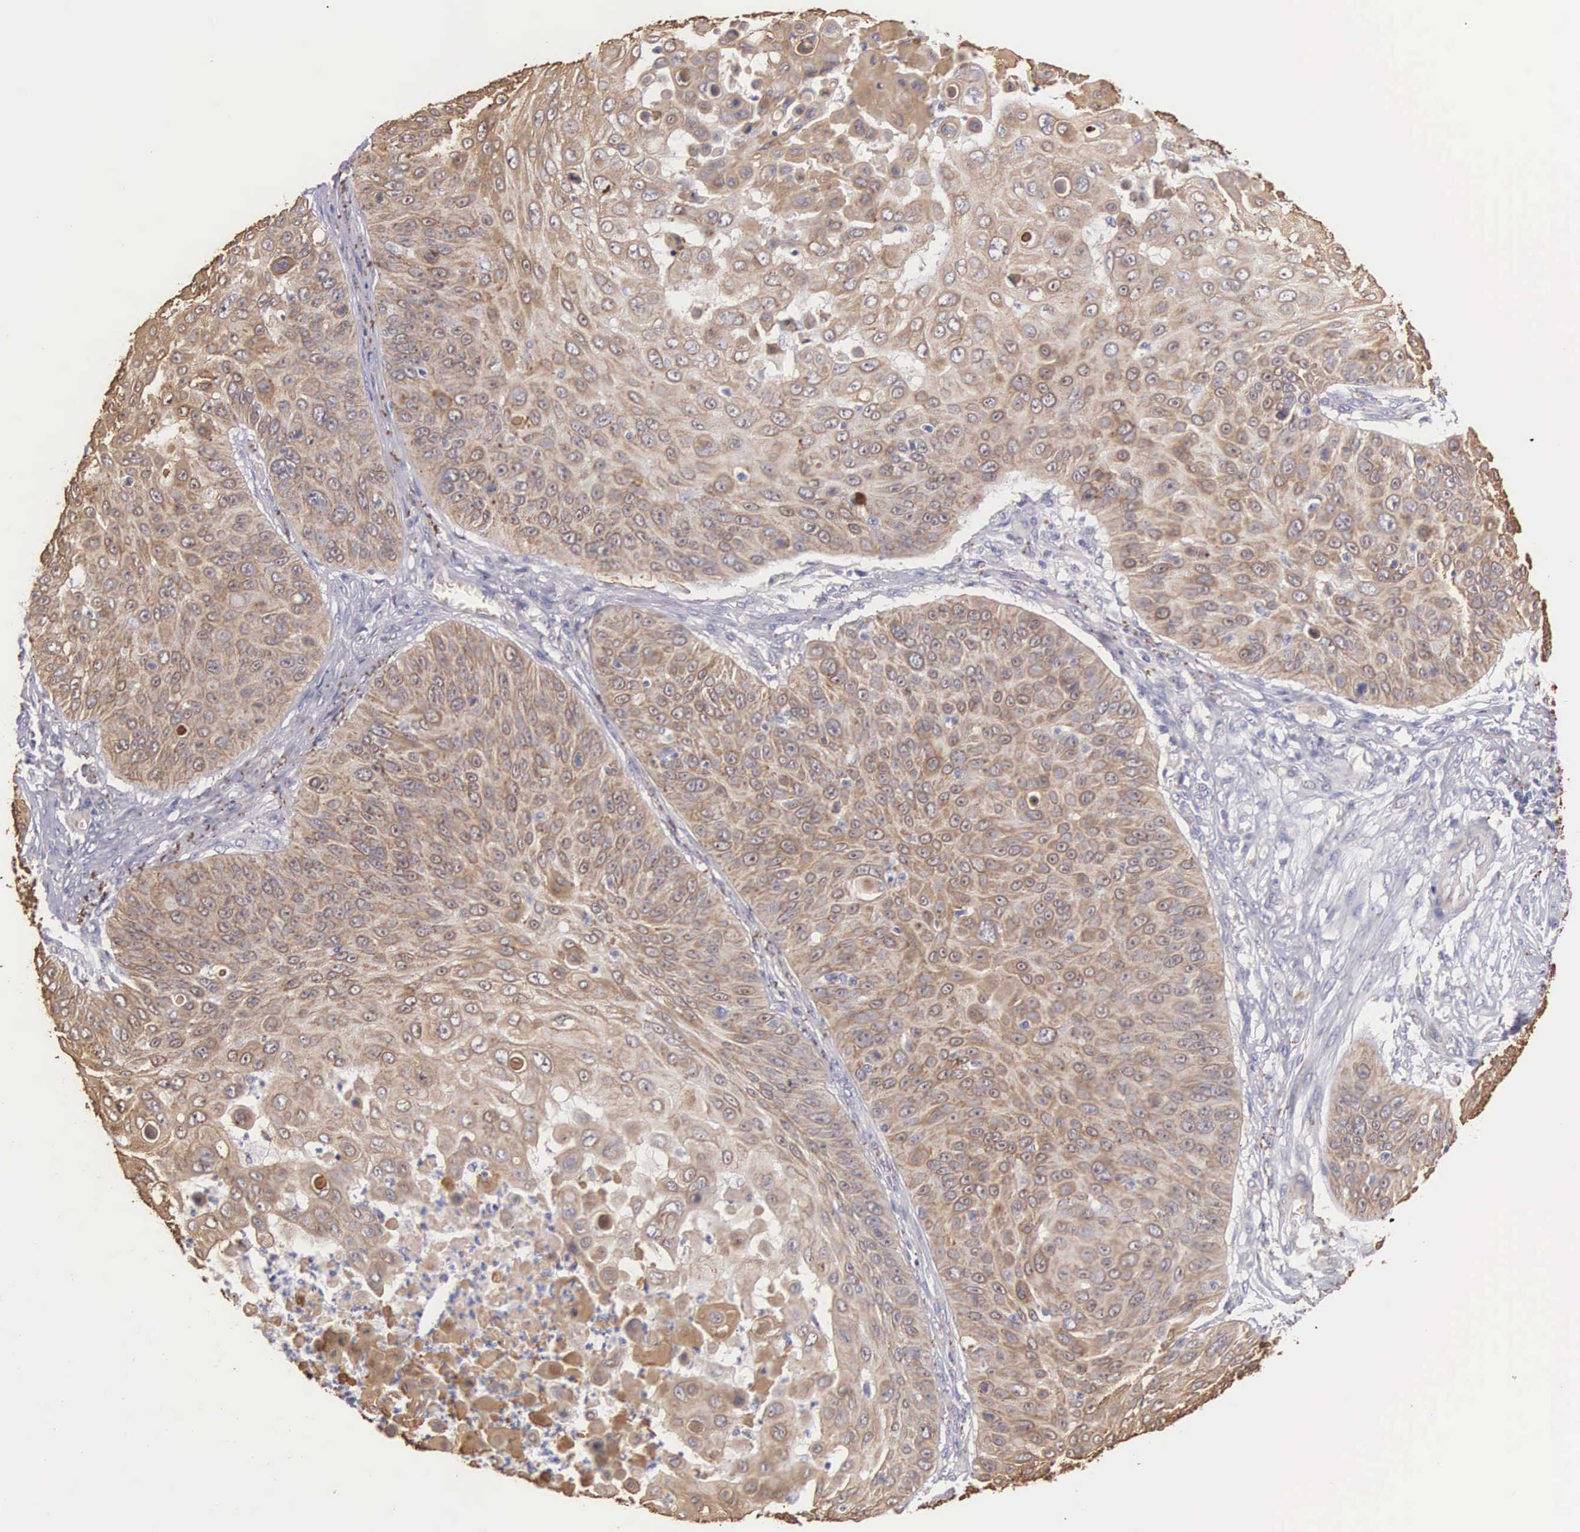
{"staining": {"intensity": "moderate", "quantity": ">75%", "location": "cytoplasmic/membranous"}, "tissue": "skin cancer", "cell_type": "Tumor cells", "image_type": "cancer", "snomed": [{"axis": "morphology", "description": "Squamous cell carcinoma, NOS"}, {"axis": "topography", "description": "Skin"}], "caption": "Tumor cells demonstrate medium levels of moderate cytoplasmic/membranous expression in about >75% of cells in squamous cell carcinoma (skin).", "gene": "PIR", "patient": {"sex": "male", "age": 82}}